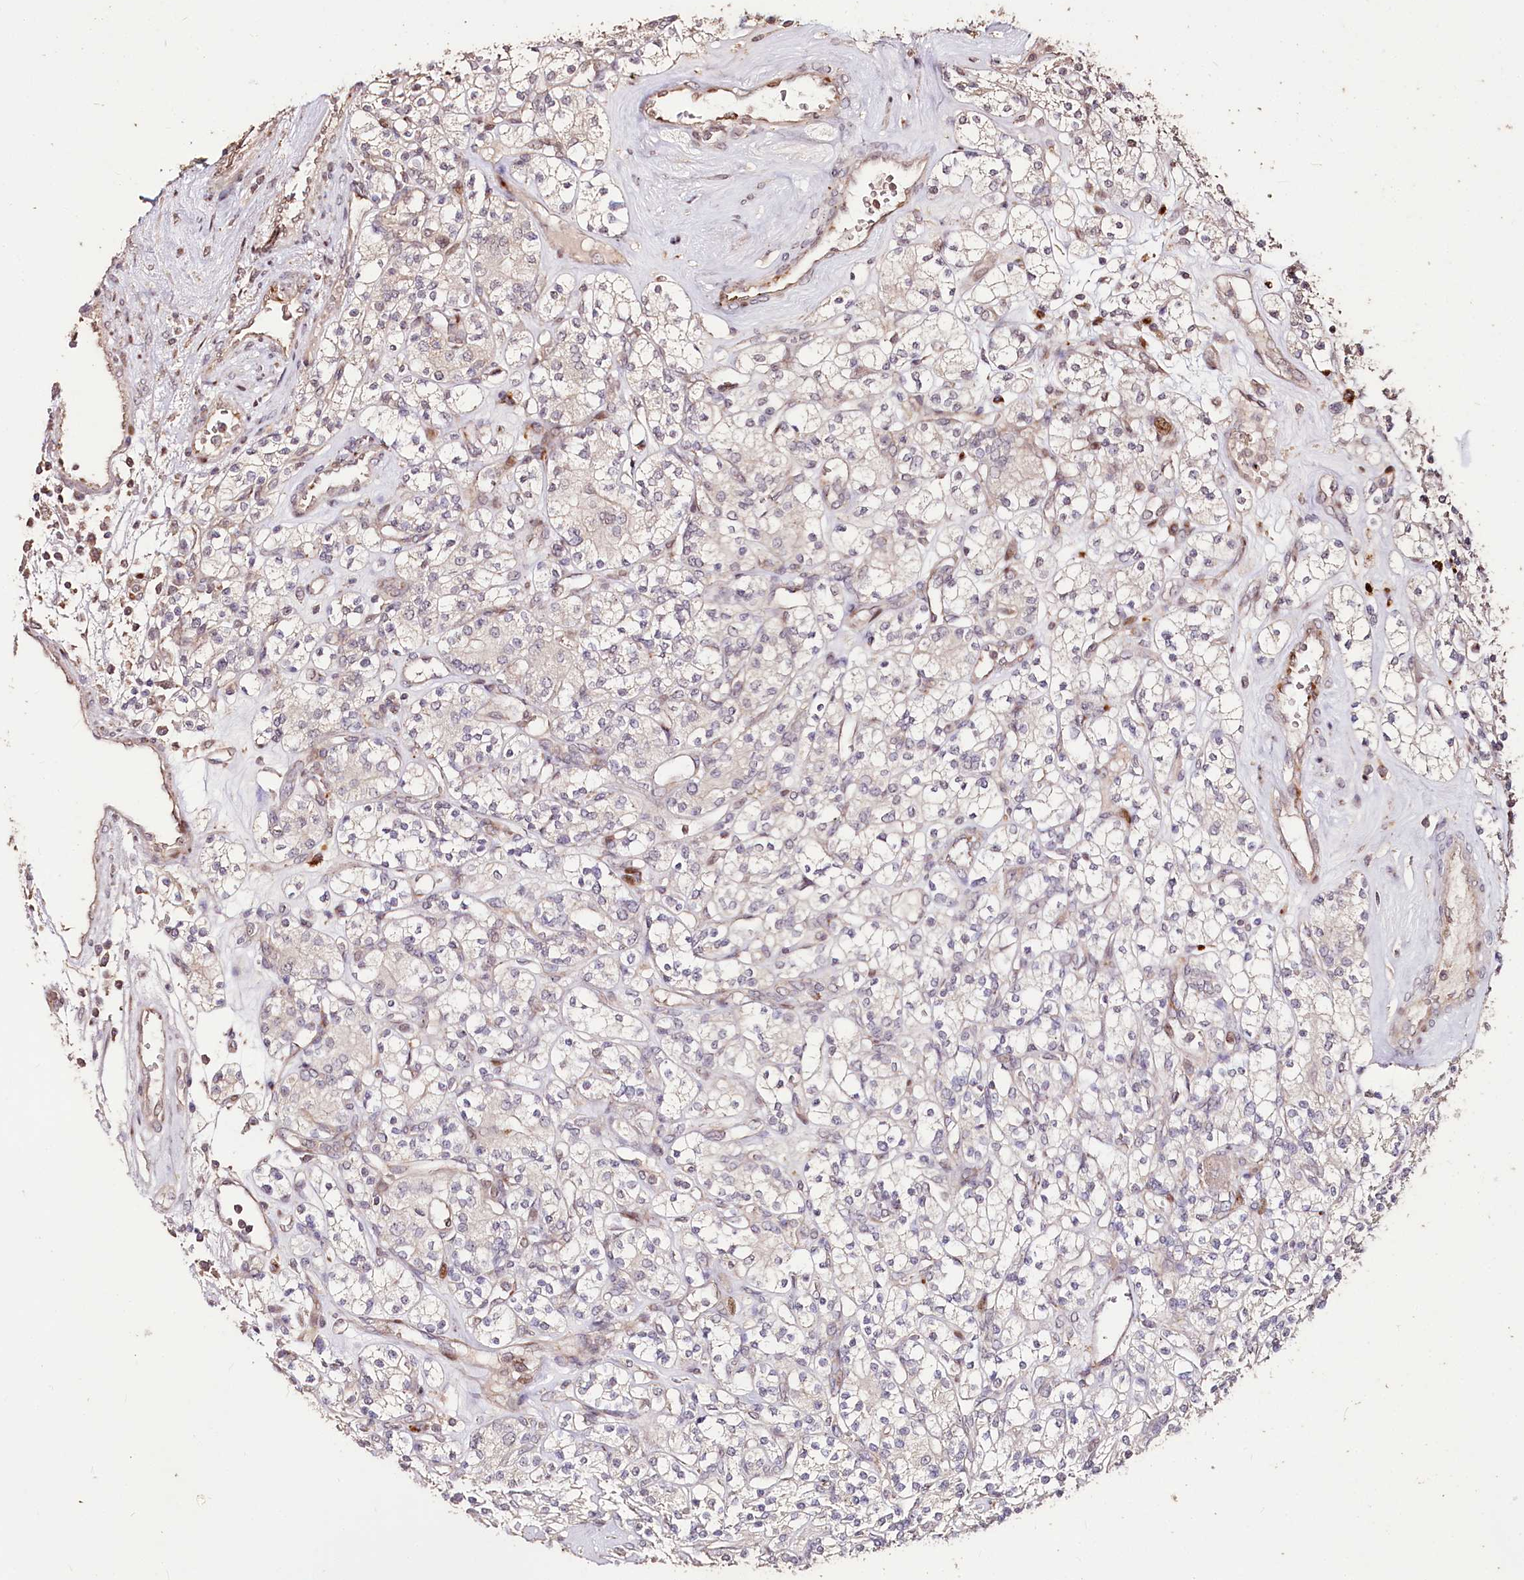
{"staining": {"intensity": "negative", "quantity": "none", "location": "none"}, "tissue": "renal cancer", "cell_type": "Tumor cells", "image_type": "cancer", "snomed": [{"axis": "morphology", "description": "Adenocarcinoma, NOS"}, {"axis": "topography", "description": "Kidney"}], "caption": "Immunohistochemistry (IHC) of renal adenocarcinoma demonstrates no positivity in tumor cells.", "gene": "CARD19", "patient": {"sex": "male", "age": 77}}